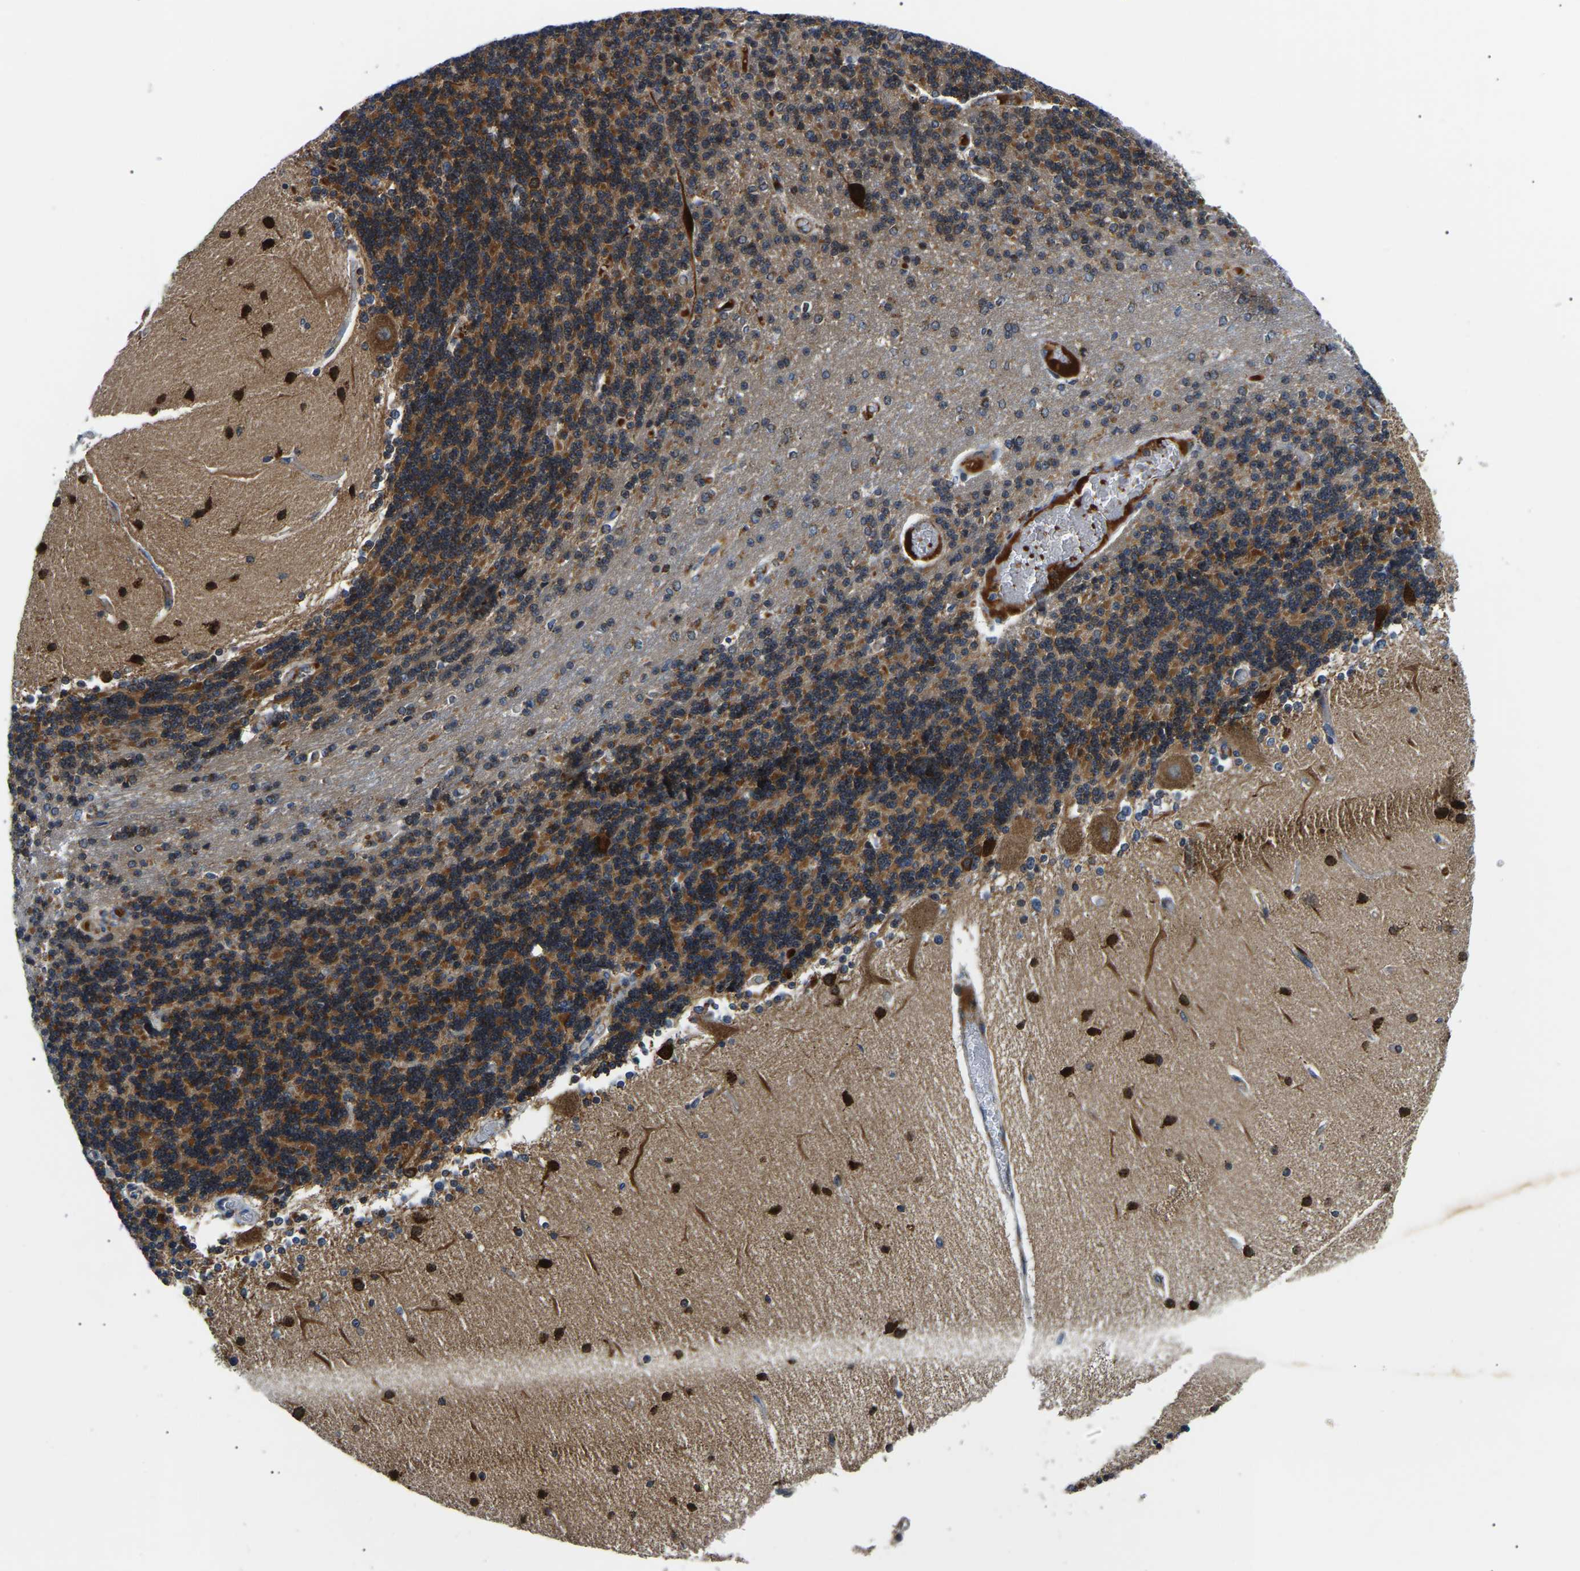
{"staining": {"intensity": "moderate", "quantity": ">75%", "location": "cytoplasmic/membranous"}, "tissue": "cerebellum", "cell_type": "Cells in granular layer", "image_type": "normal", "snomed": [{"axis": "morphology", "description": "Normal tissue, NOS"}, {"axis": "topography", "description": "Cerebellum"}], "caption": "Immunohistochemistry (IHC) staining of benign cerebellum, which demonstrates medium levels of moderate cytoplasmic/membranous staining in about >75% of cells in granular layer indicating moderate cytoplasmic/membranous protein expression. The staining was performed using DAB (3,3'-diaminobenzidine) (brown) for protein detection and nuclei were counterstained in hematoxylin (blue).", "gene": "PPM1E", "patient": {"sex": "female", "age": 54}}